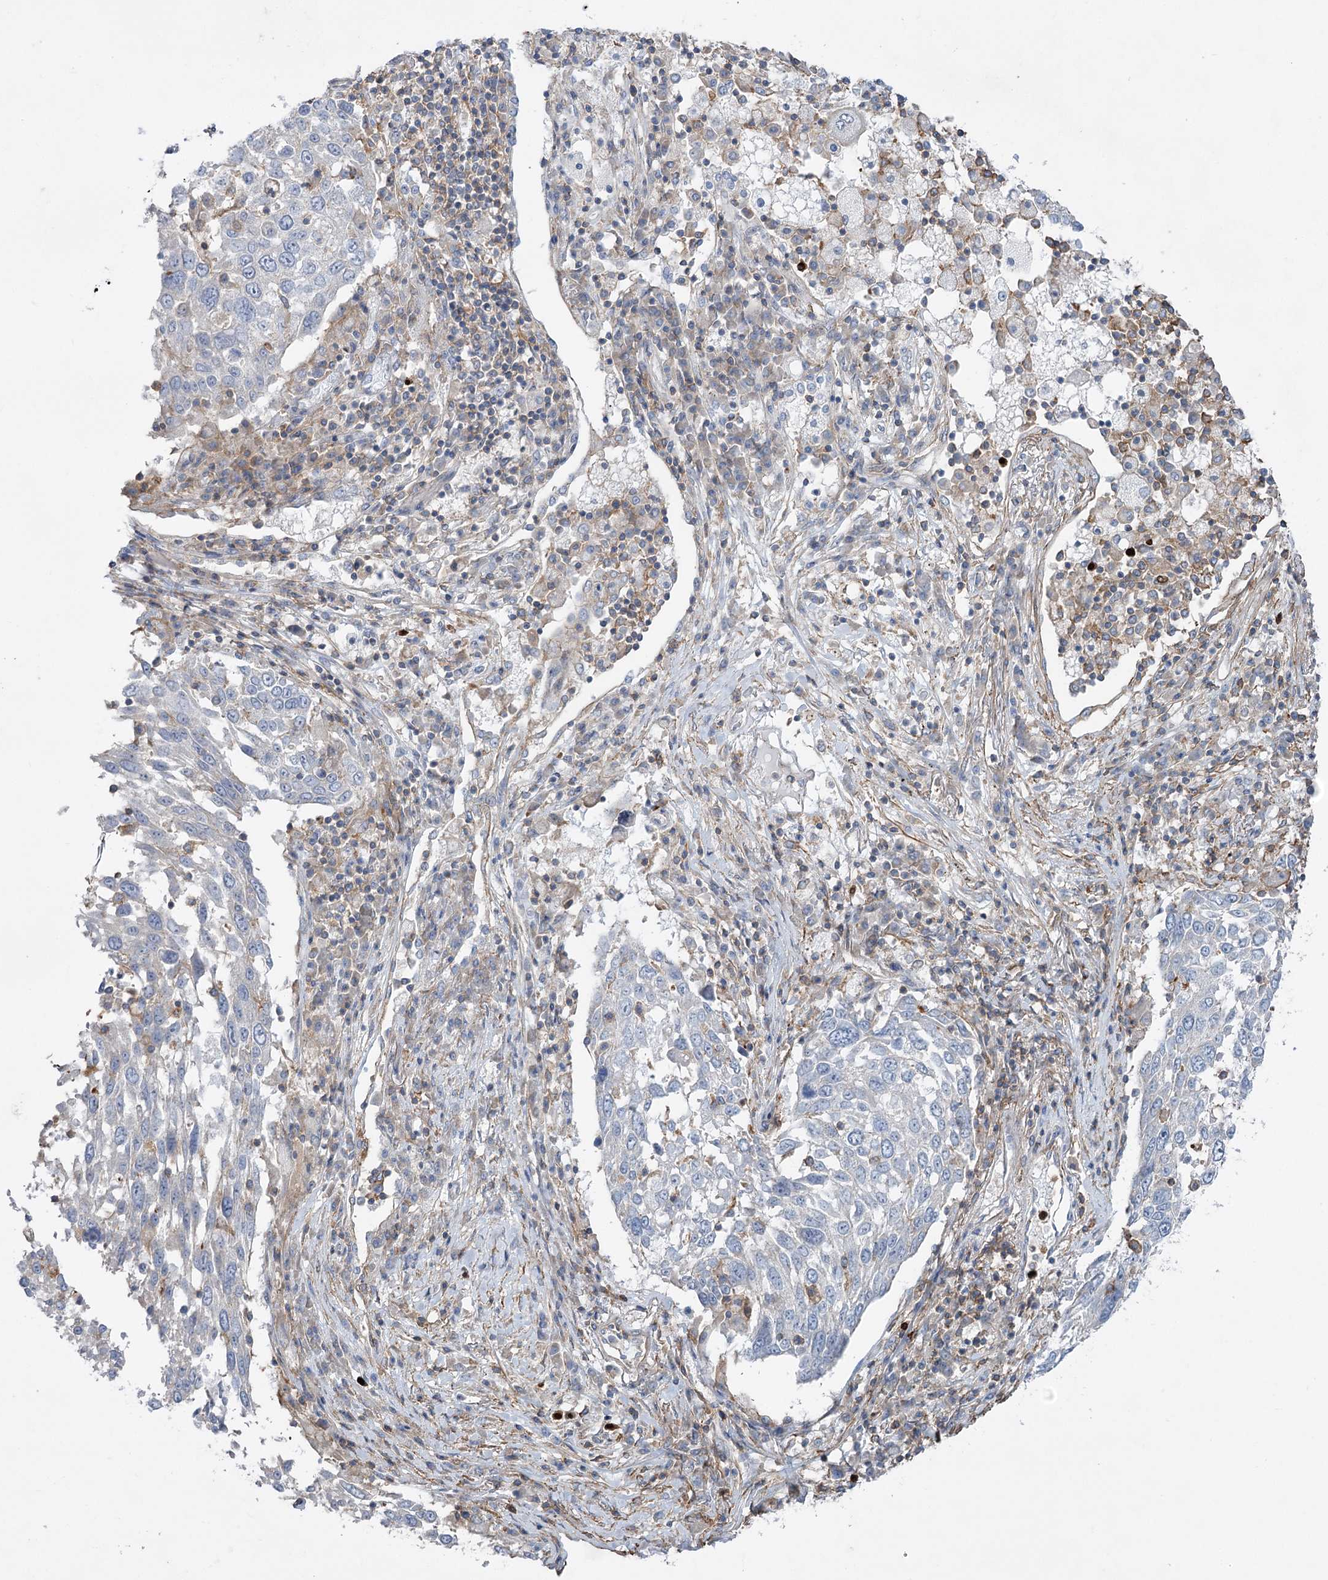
{"staining": {"intensity": "negative", "quantity": "none", "location": "none"}, "tissue": "lung cancer", "cell_type": "Tumor cells", "image_type": "cancer", "snomed": [{"axis": "morphology", "description": "Squamous cell carcinoma, NOS"}, {"axis": "topography", "description": "Lung"}], "caption": "This is an immunohistochemistry (IHC) micrograph of squamous cell carcinoma (lung). There is no positivity in tumor cells.", "gene": "LARP1B", "patient": {"sex": "male", "age": 65}}